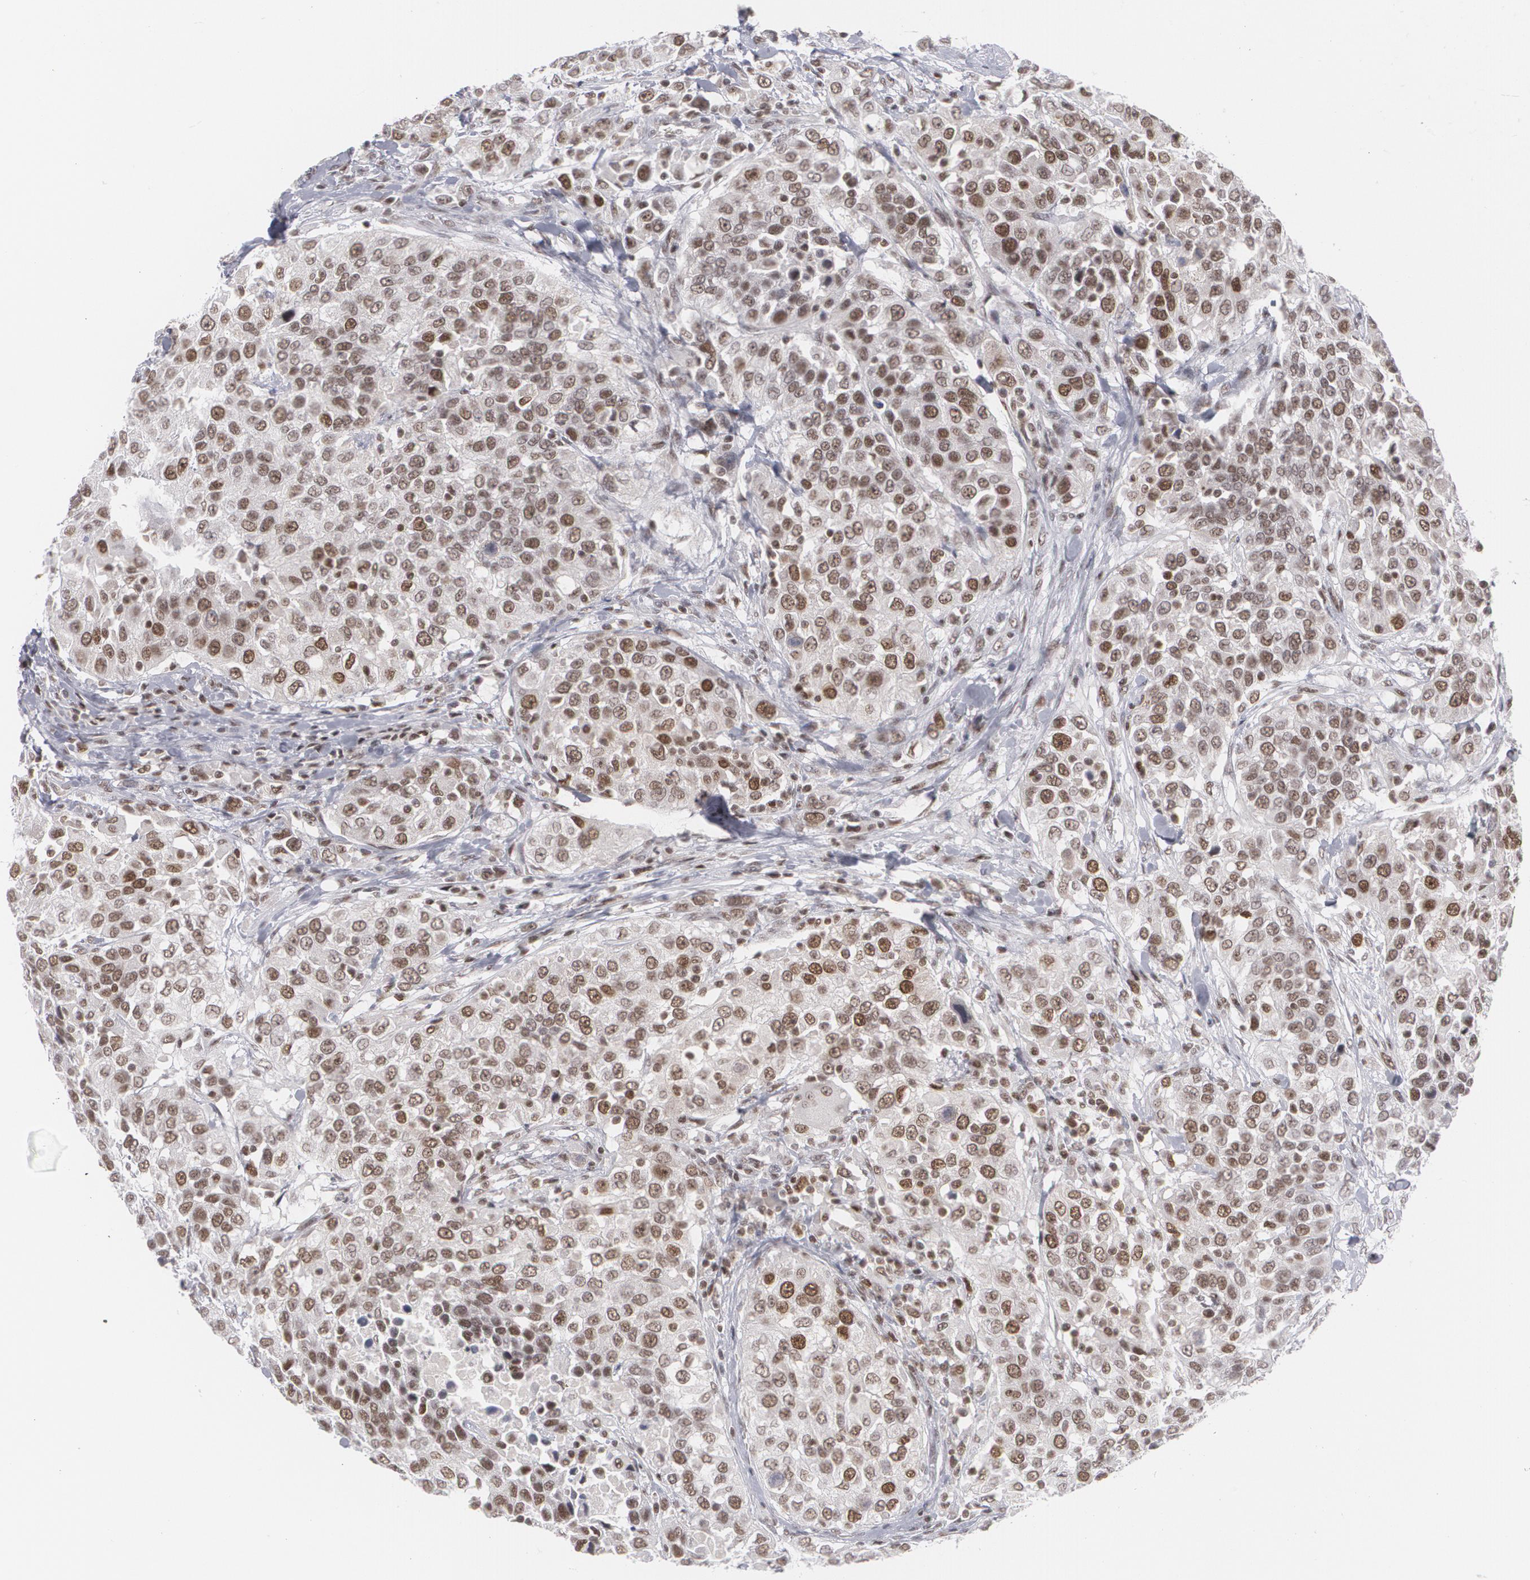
{"staining": {"intensity": "moderate", "quantity": ">75%", "location": "nuclear"}, "tissue": "urothelial cancer", "cell_type": "Tumor cells", "image_type": "cancer", "snomed": [{"axis": "morphology", "description": "Urothelial carcinoma, High grade"}, {"axis": "topography", "description": "Urinary bladder"}], "caption": "High-power microscopy captured an IHC photomicrograph of urothelial carcinoma (high-grade), revealing moderate nuclear expression in approximately >75% of tumor cells.", "gene": "MCL1", "patient": {"sex": "female", "age": 80}}